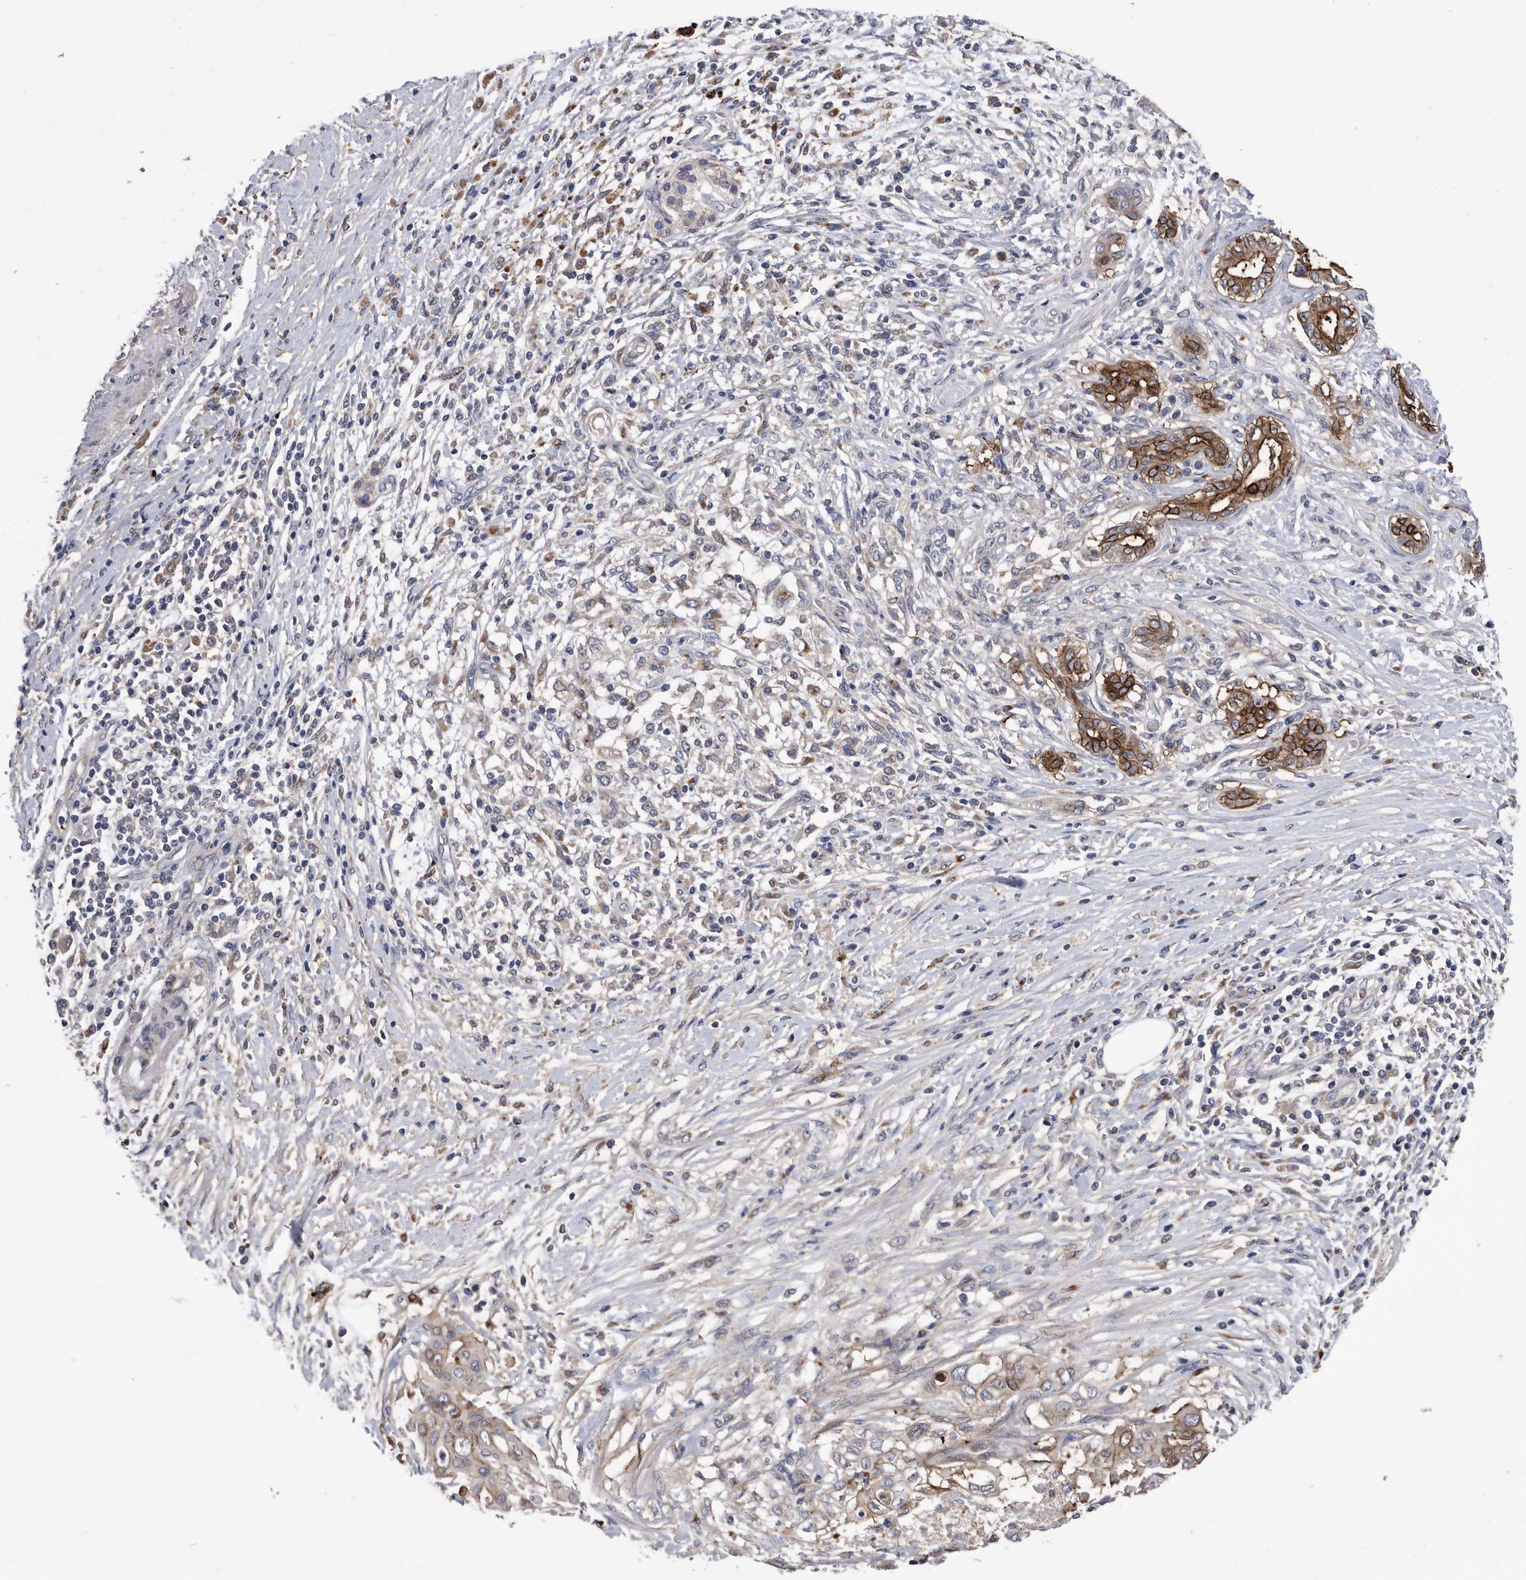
{"staining": {"intensity": "strong", "quantity": ">75%", "location": "cytoplasmic/membranous"}, "tissue": "pancreatic cancer", "cell_type": "Tumor cells", "image_type": "cancer", "snomed": [{"axis": "morphology", "description": "Adenocarcinoma, NOS"}, {"axis": "topography", "description": "Pancreas"}], "caption": "This micrograph reveals IHC staining of human pancreatic cancer, with high strong cytoplasmic/membranous staining in approximately >75% of tumor cells.", "gene": "BAIAP3", "patient": {"sex": "male", "age": 58}}